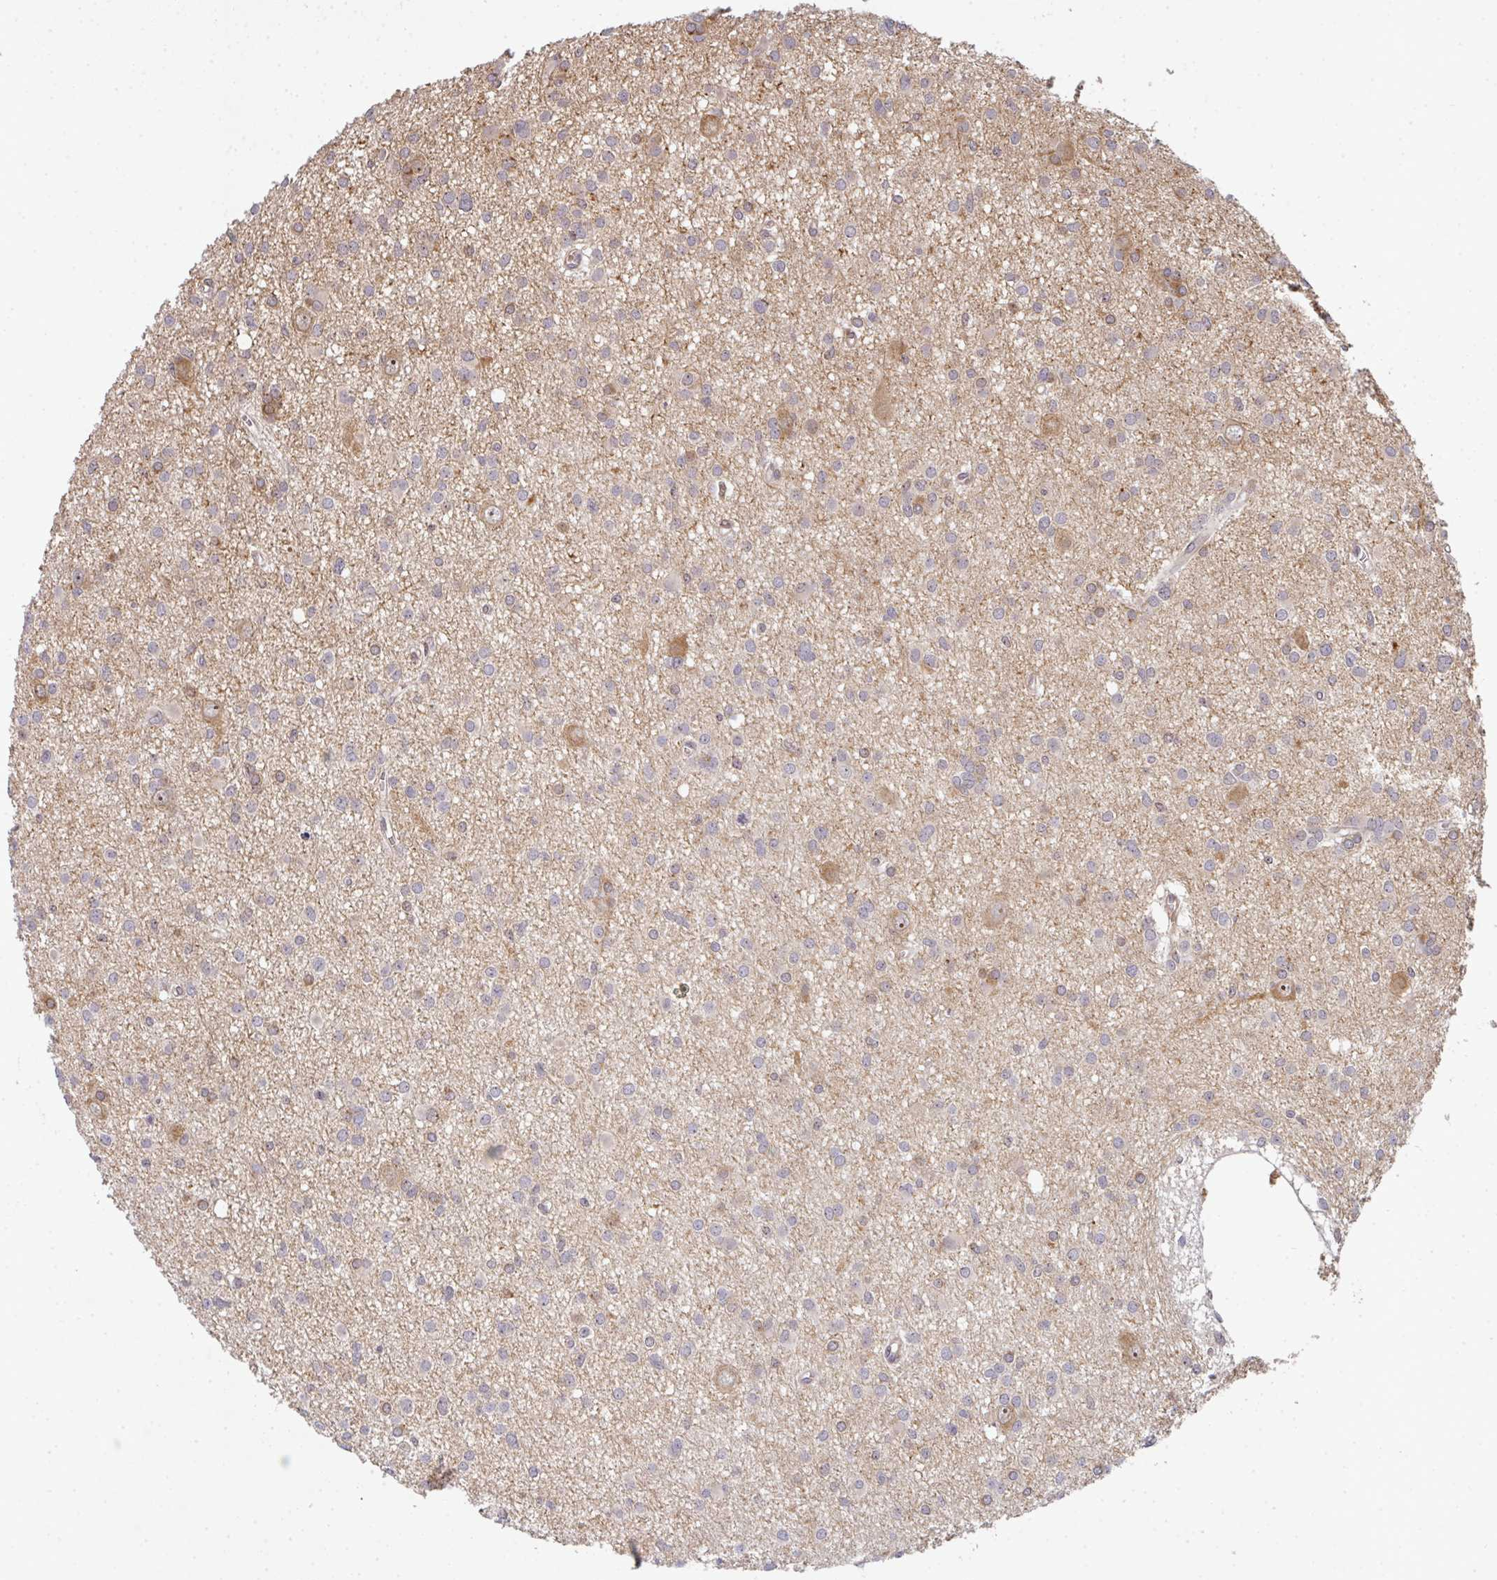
{"staining": {"intensity": "negative", "quantity": "none", "location": "none"}, "tissue": "glioma", "cell_type": "Tumor cells", "image_type": "cancer", "snomed": [{"axis": "morphology", "description": "Glioma, malignant, High grade"}, {"axis": "topography", "description": "Brain"}], "caption": "This is a image of immunohistochemistry (IHC) staining of glioma, which shows no expression in tumor cells. The staining is performed using DAB (3,3'-diaminobenzidine) brown chromogen with nuclei counter-stained in using hematoxylin.", "gene": "SIMC1", "patient": {"sex": "male", "age": 23}}